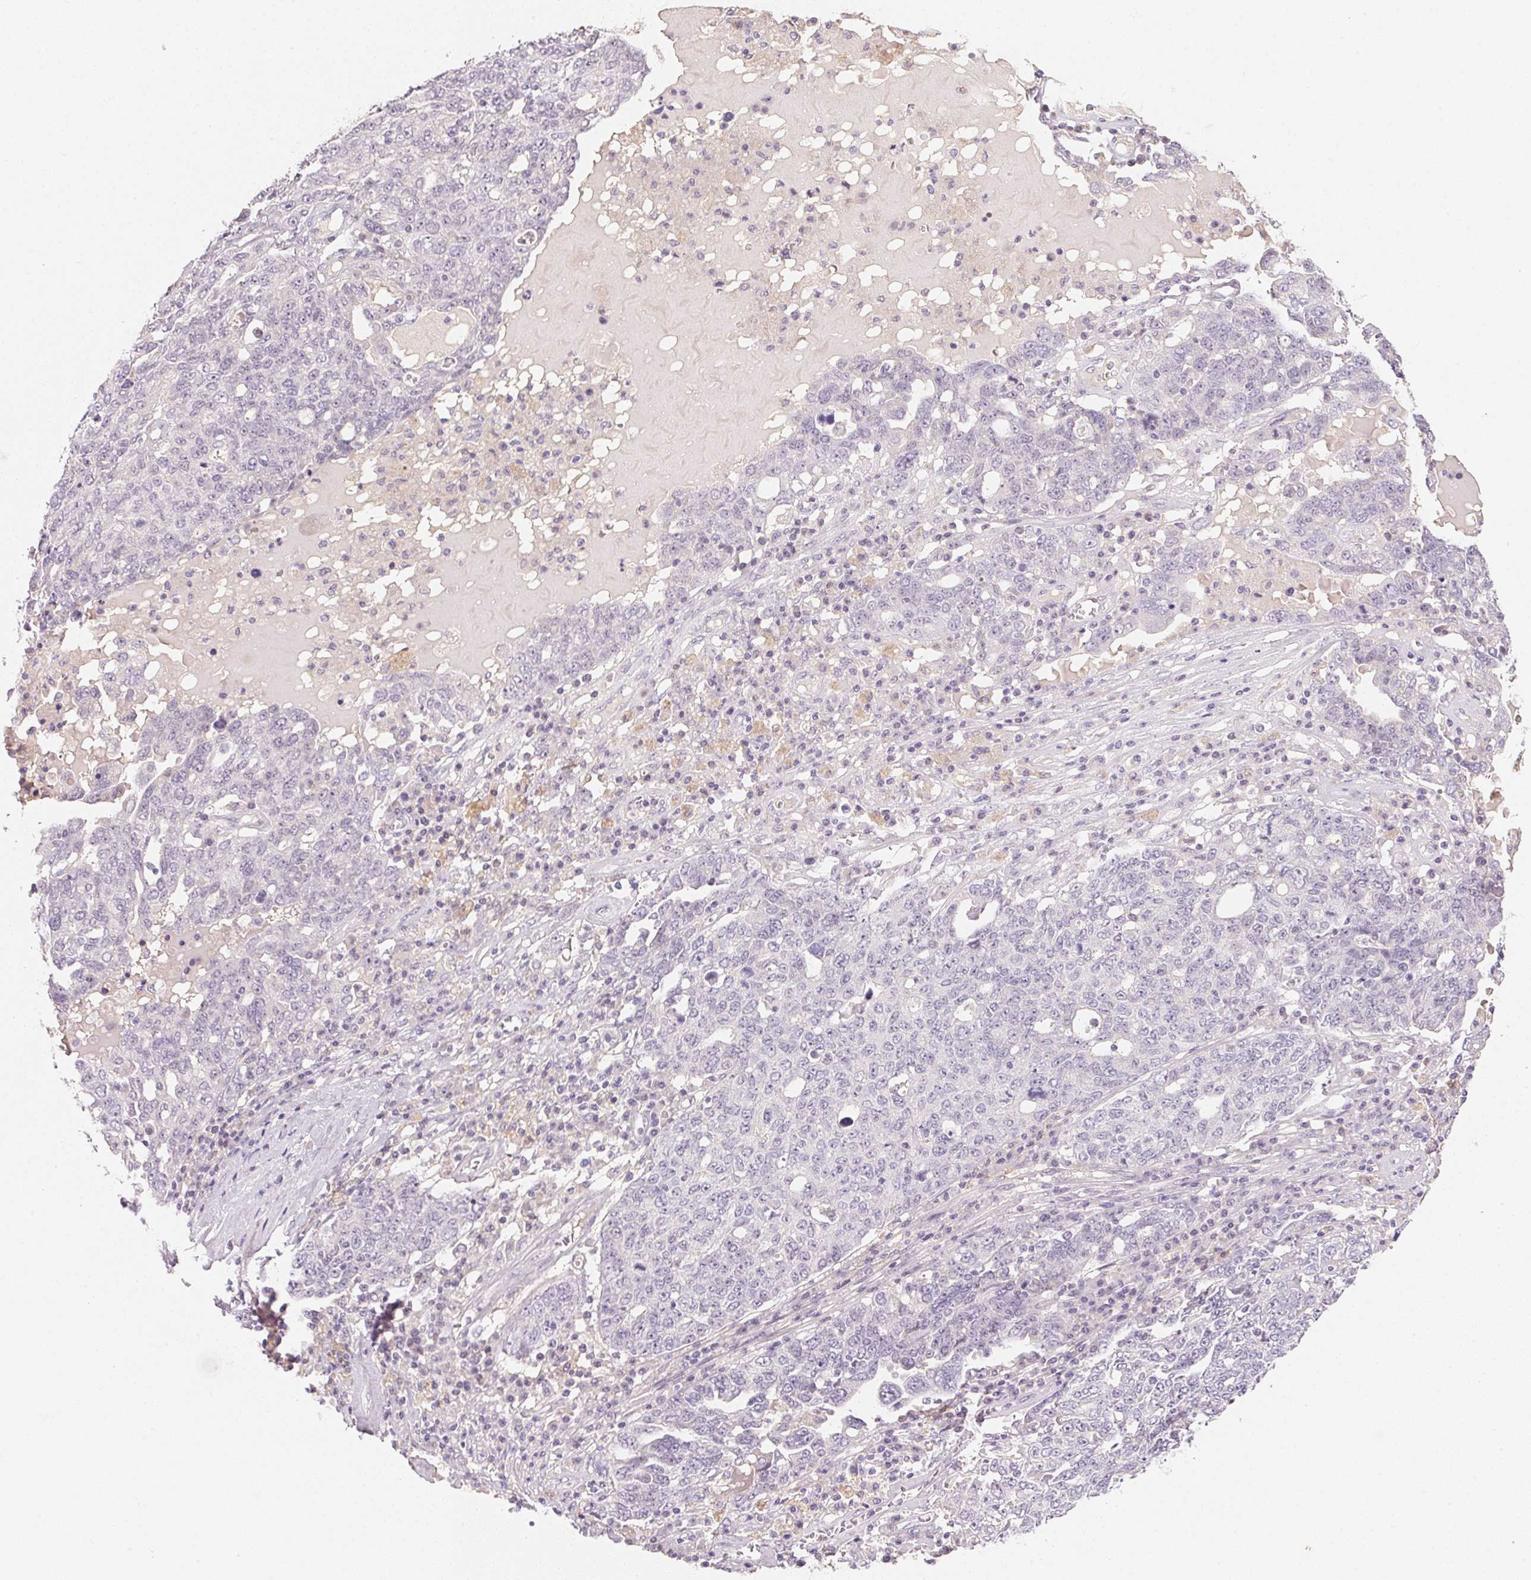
{"staining": {"intensity": "negative", "quantity": "none", "location": "none"}, "tissue": "ovarian cancer", "cell_type": "Tumor cells", "image_type": "cancer", "snomed": [{"axis": "morphology", "description": "Carcinoma, endometroid"}, {"axis": "topography", "description": "Ovary"}], "caption": "DAB immunohistochemical staining of ovarian endometroid carcinoma demonstrates no significant staining in tumor cells. The staining is performed using DAB brown chromogen with nuclei counter-stained in using hematoxylin.", "gene": "MCOLN3", "patient": {"sex": "female", "age": 62}}